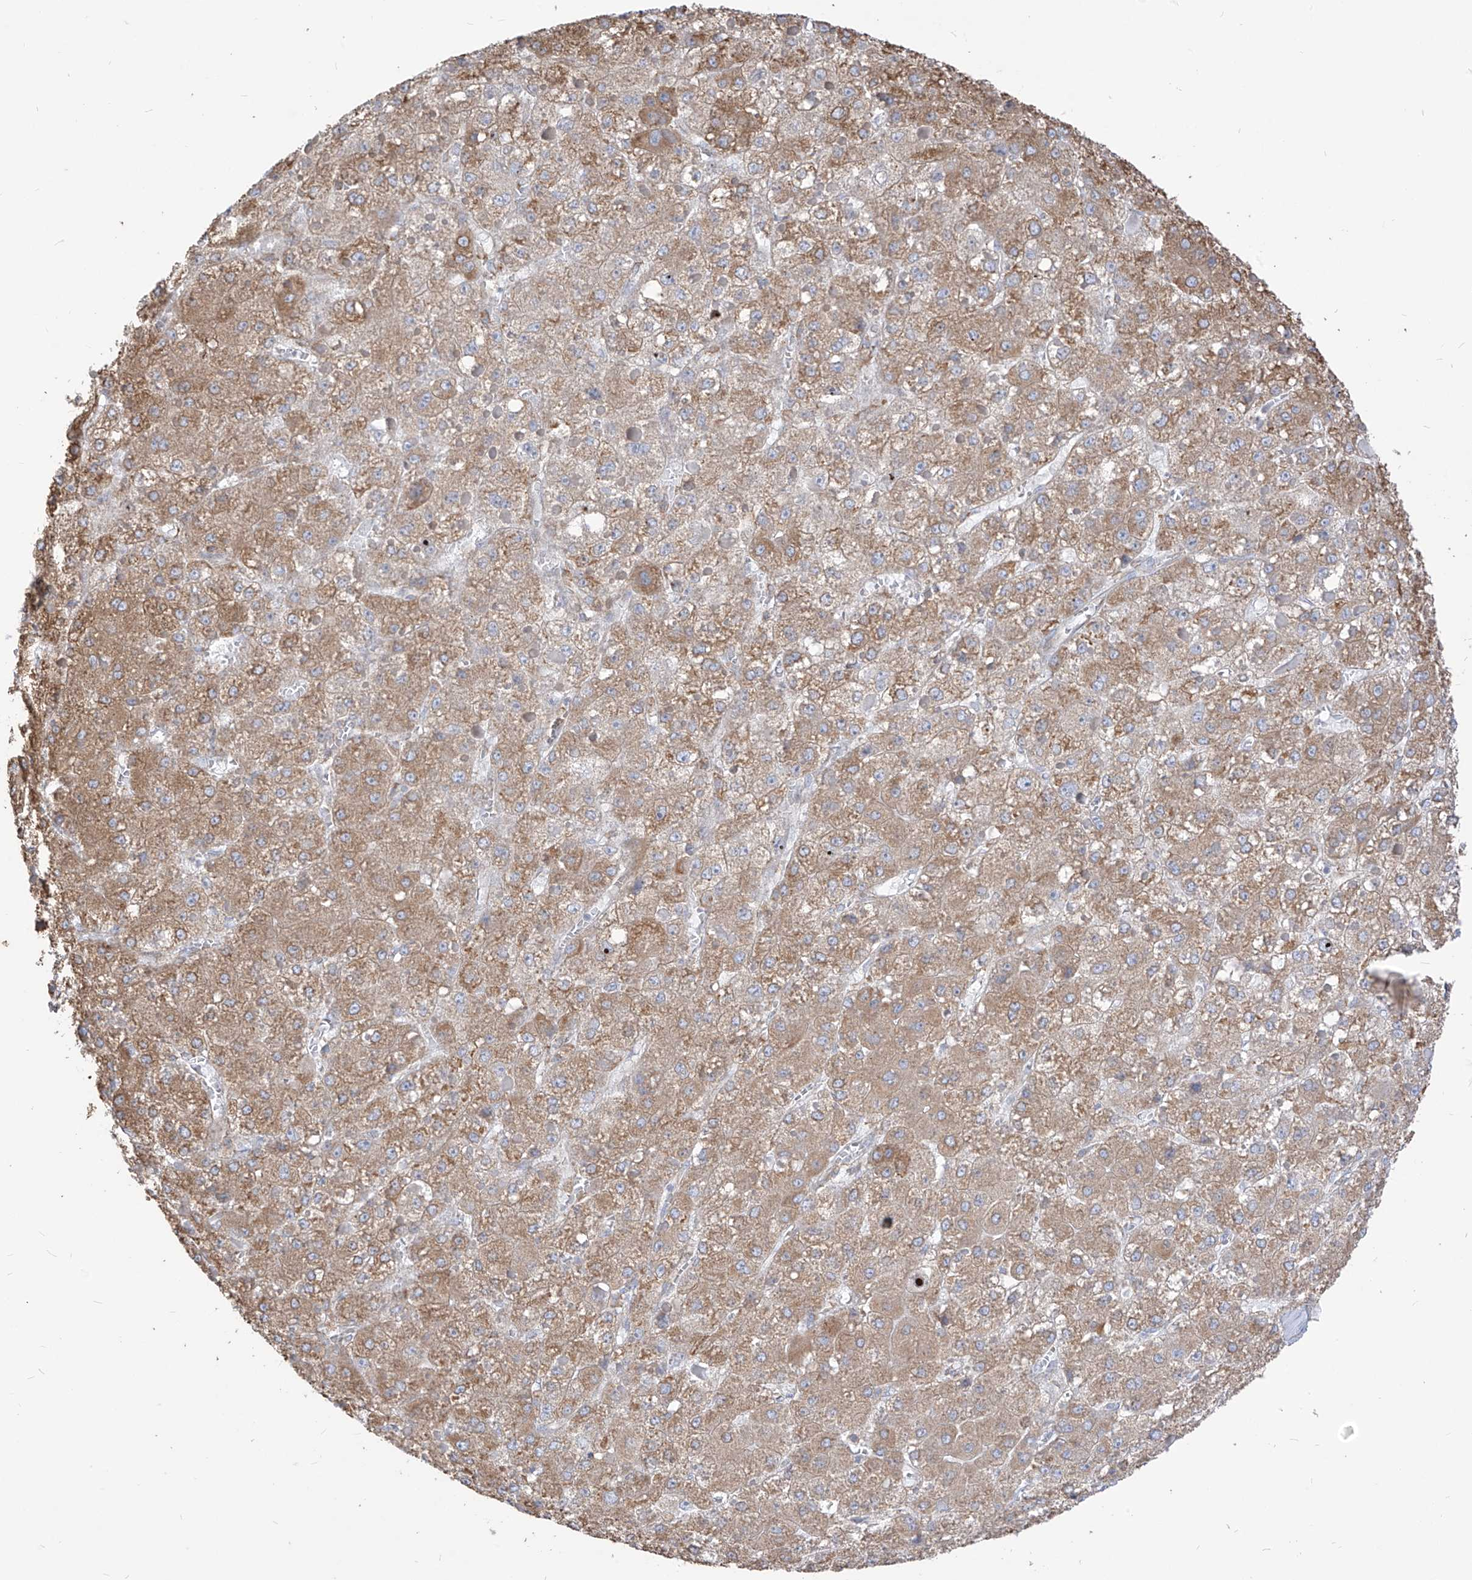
{"staining": {"intensity": "moderate", "quantity": "25%-75%", "location": "cytoplasmic/membranous"}, "tissue": "liver cancer", "cell_type": "Tumor cells", "image_type": "cancer", "snomed": [{"axis": "morphology", "description": "Carcinoma, Hepatocellular, NOS"}, {"axis": "topography", "description": "Liver"}], "caption": "This photomicrograph demonstrates immunohistochemistry (IHC) staining of human liver cancer (hepatocellular carcinoma), with medium moderate cytoplasmic/membranous expression in approximately 25%-75% of tumor cells.", "gene": "PDIA6", "patient": {"sex": "female", "age": 73}}